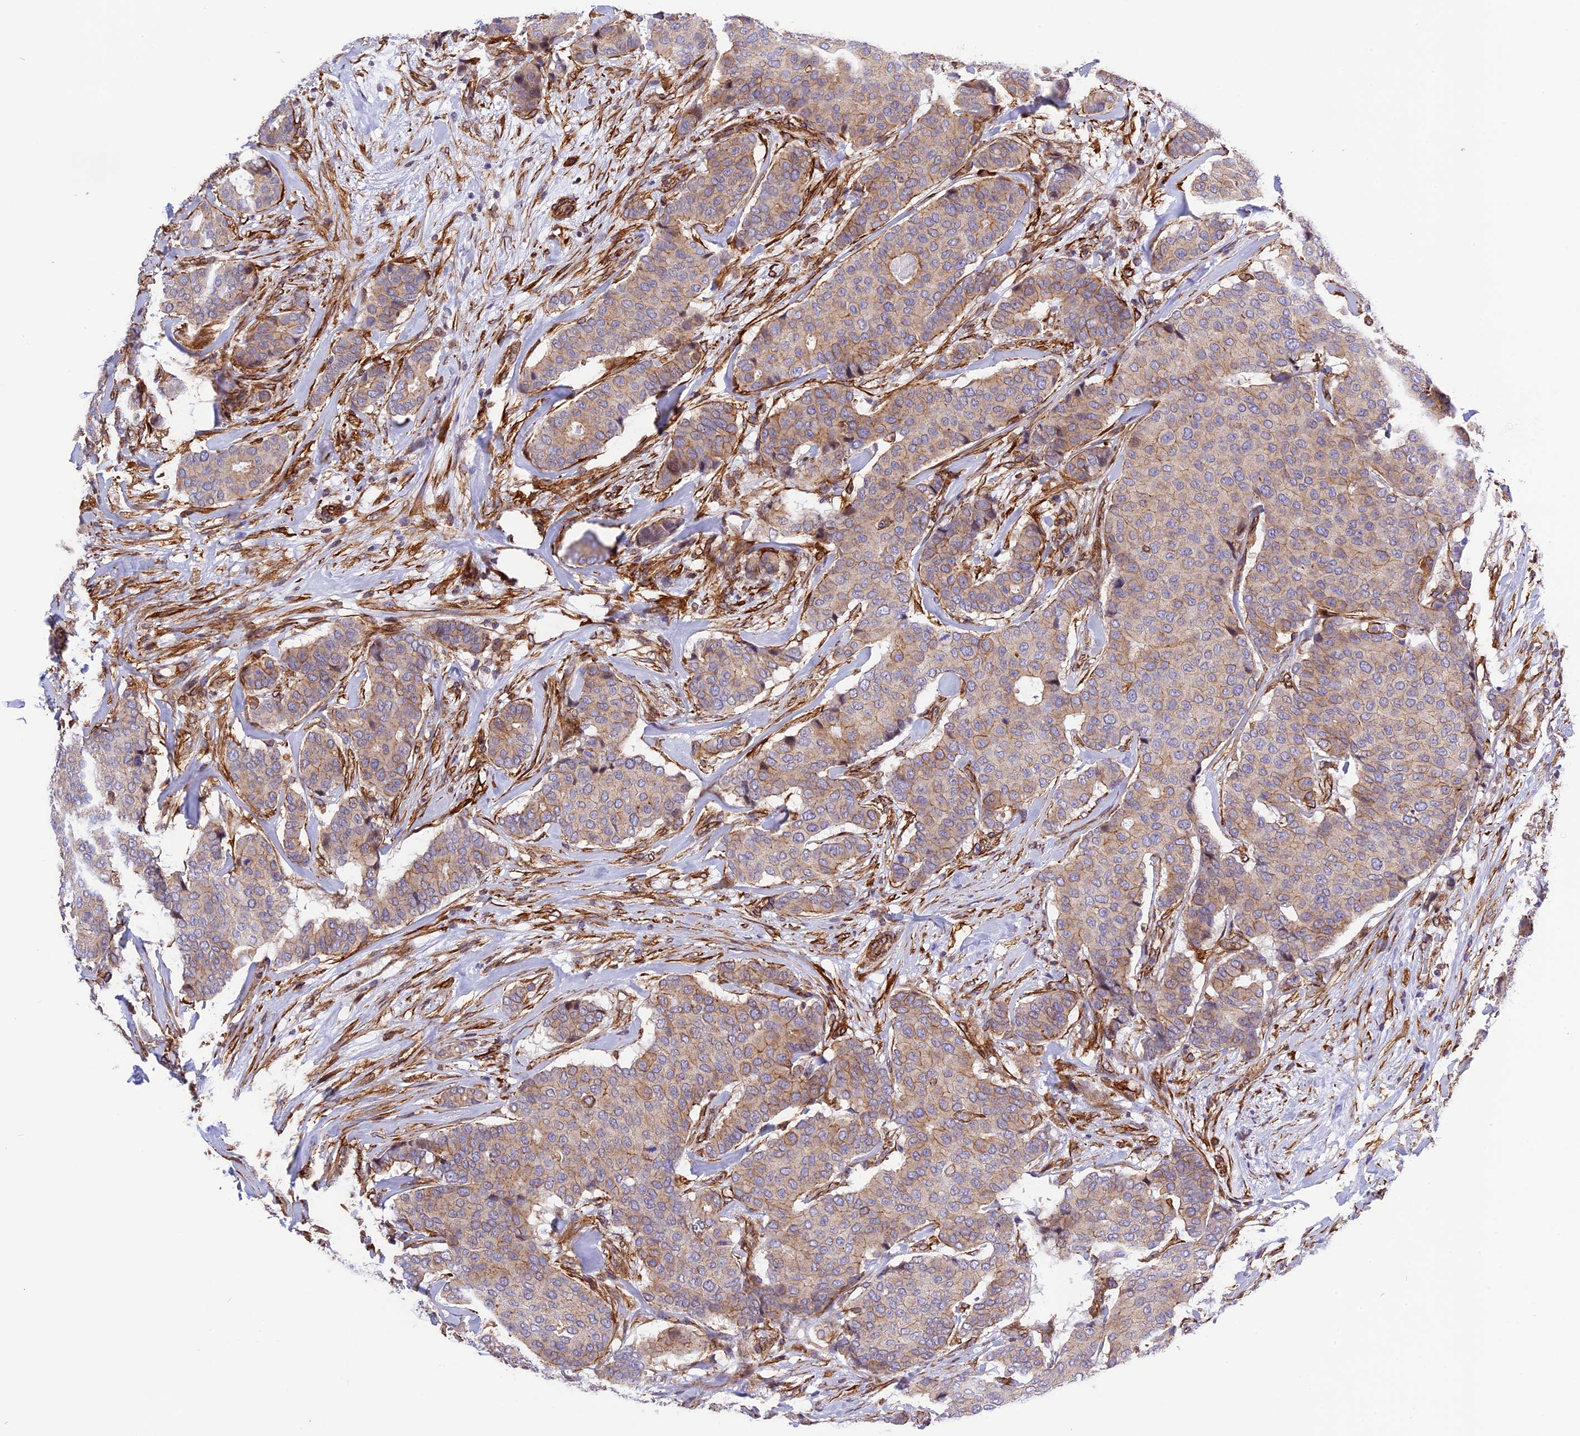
{"staining": {"intensity": "moderate", "quantity": "25%-75%", "location": "cytoplasmic/membranous"}, "tissue": "breast cancer", "cell_type": "Tumor cells", "image_type": "cancer", "snomed": [{"axis": "morphology", "description": "Duct carcinoma"}, {"axis": "topography", "description": "Breast"}], "caption": "Human breast infiltrating ductal carcinoma stained with a brown dye displays moderate cytoplasmic/membranous positive expression in approximately 25%-75% of tumor cells.", "gene": "R3HDM4", "patient": {"sex": "female", "age": 75}}